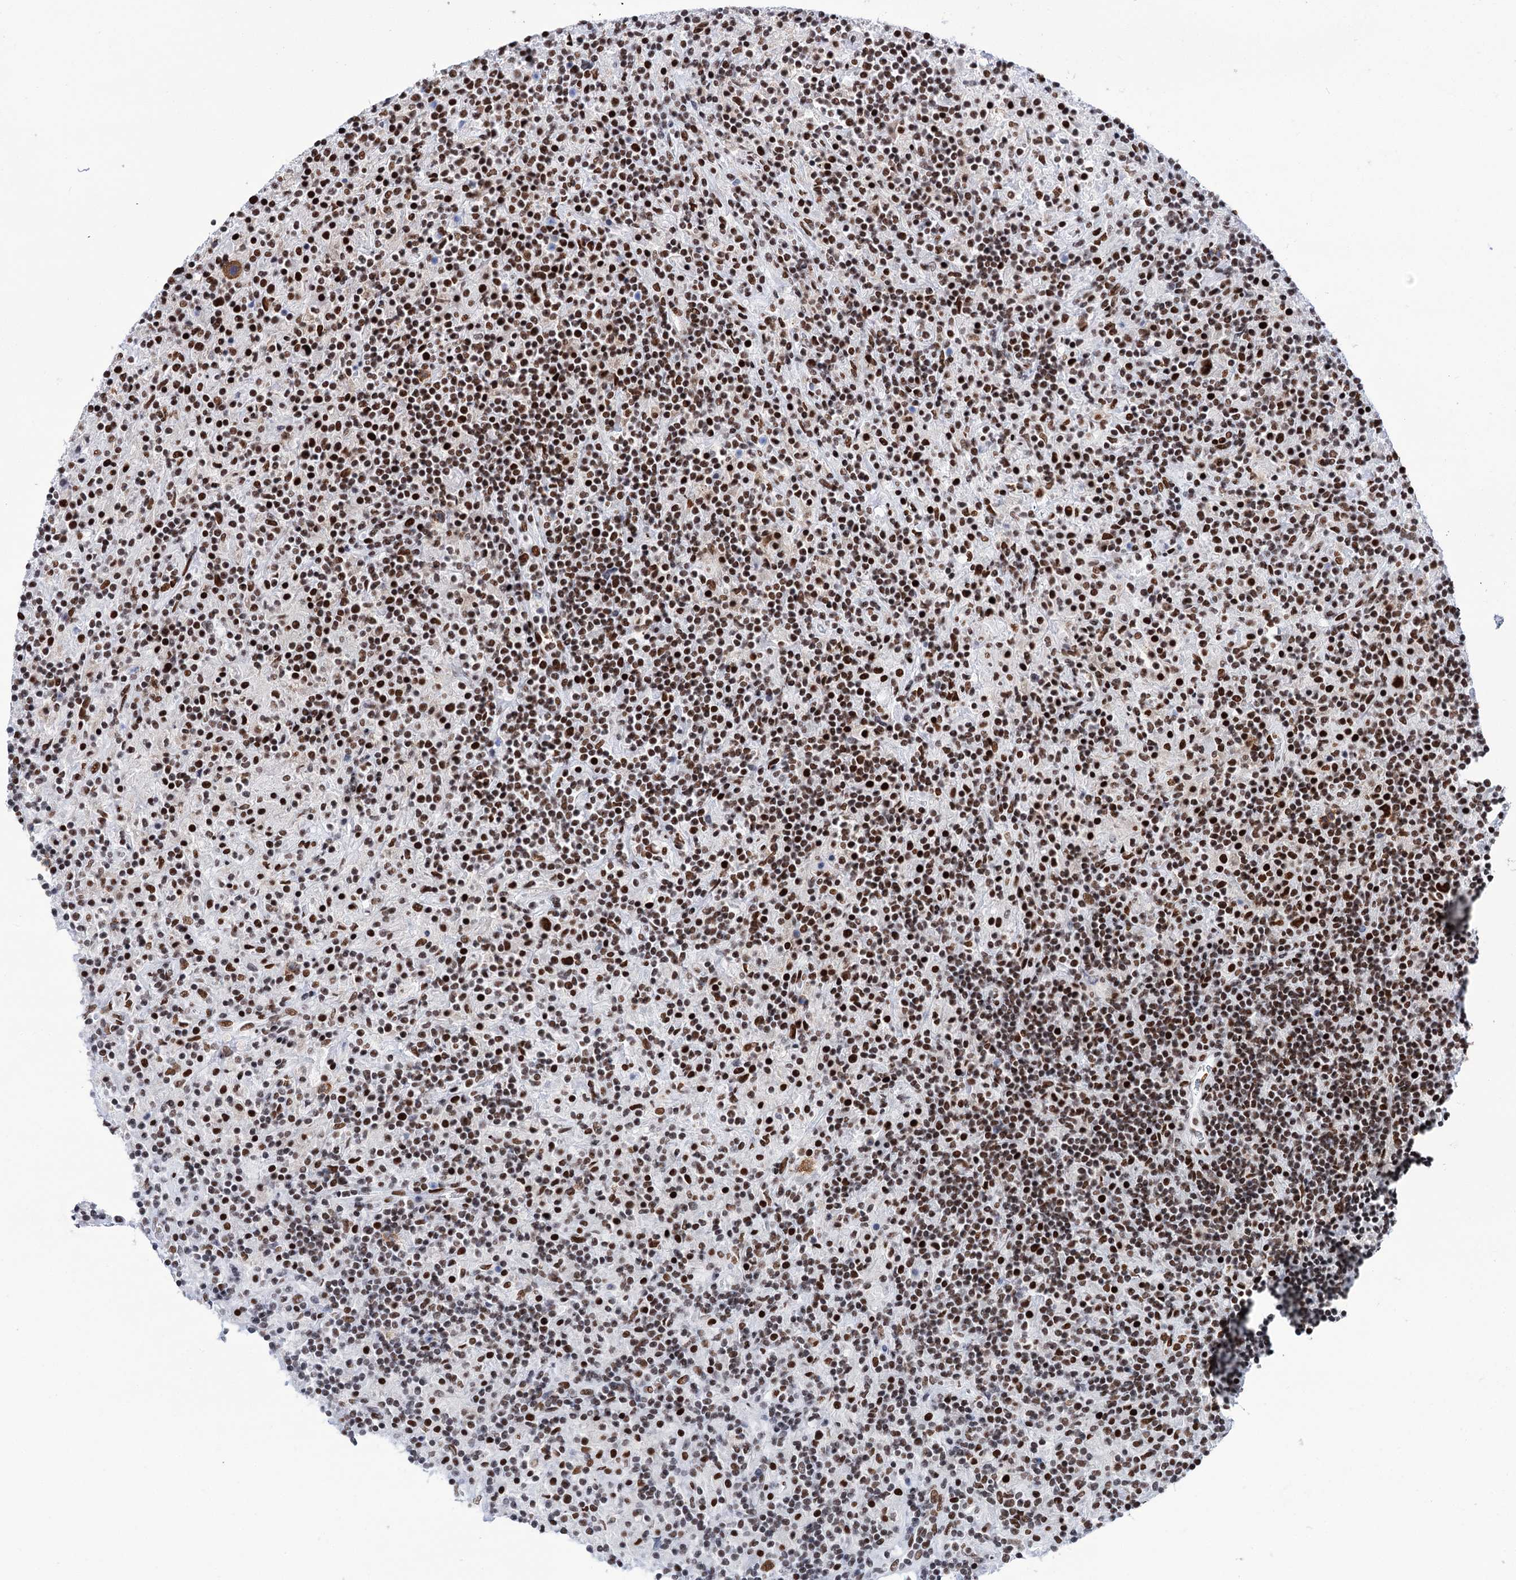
{"staining": {"intensity": "moderate", "quantity": ">75%", "location": "cytoplasmic/membranous,nuclear"}, "tissue": "lymphoma", "cell_type": "Tumor cells", "image_type": "cancer", "snomed": [{"axis": "morphology", "description": "Hodgkin's disease, NOS"}, {"axis": "topography", "description": "Lymph node"}], "caption": "Immunohistochemistry of human lymphoma reveals medium levels of moderate cytoplasmic/membranous and nuclear positivity in about >75% of tumor cells. (brown staining indicates protein expression, while blue staining denotes nuclei).", "gene": "MATR3", "patient": {"sex": "male", "age": 70}}